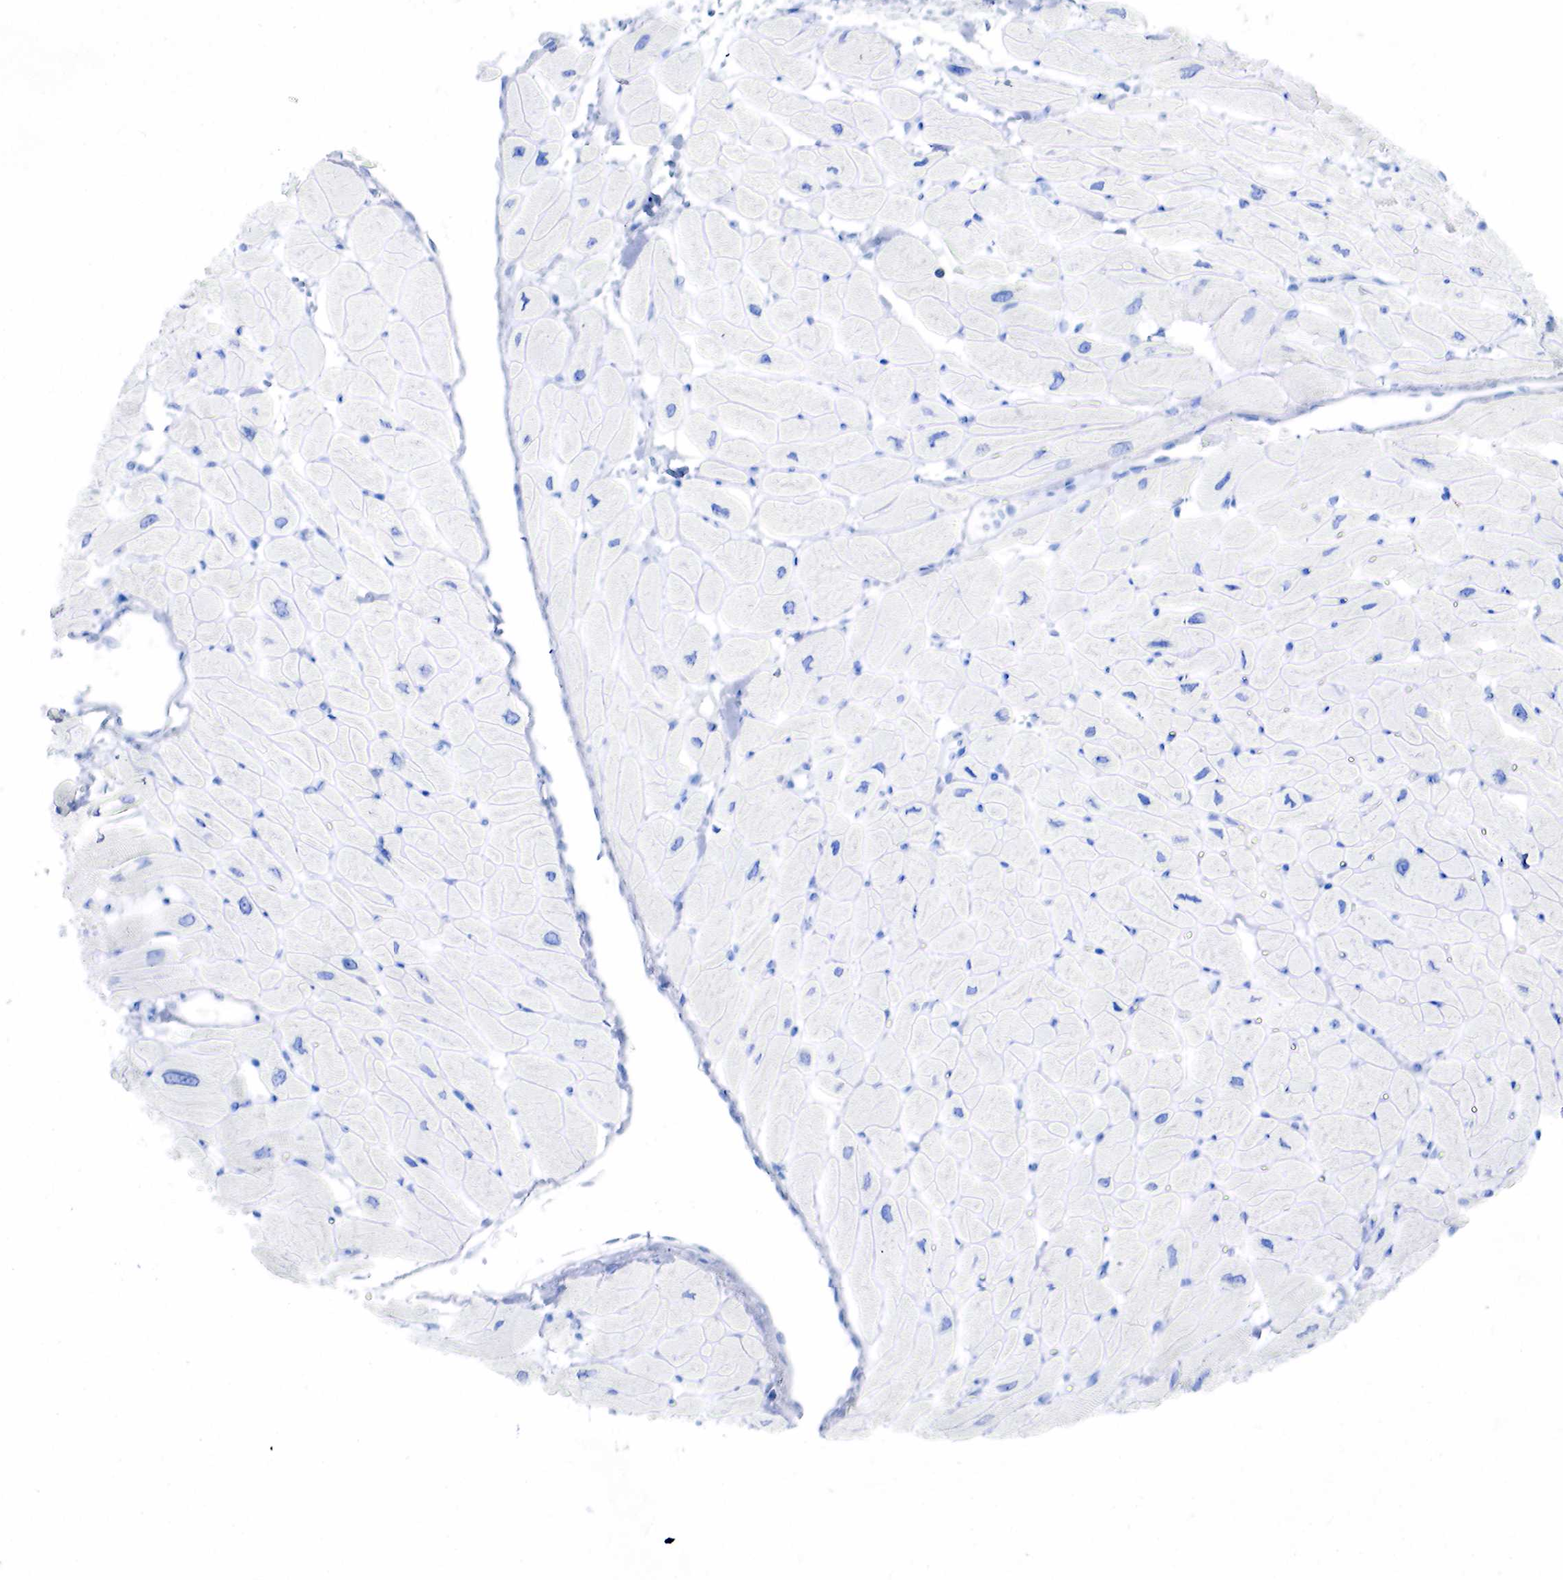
{"staining": {"intensity": "negative", "quantity": "none", "location": "none"}, "tissue": "heart muscle", "cell_type": "Cardiomyocytes", "image_type": "normal", "snomed": [{"axis": "morphology", "description": "Normal tissue, NOS"}, {"axis": "topography", "description": "Heart"}], "caption": "DAB (3,3'-diaminobenzidine) immunohistochemical staining of normal human heart muscle exhibits no significant positivity in cardiomyocytes.", "gene": "PTH", "patient": {"sex": "female", "age": 54}}